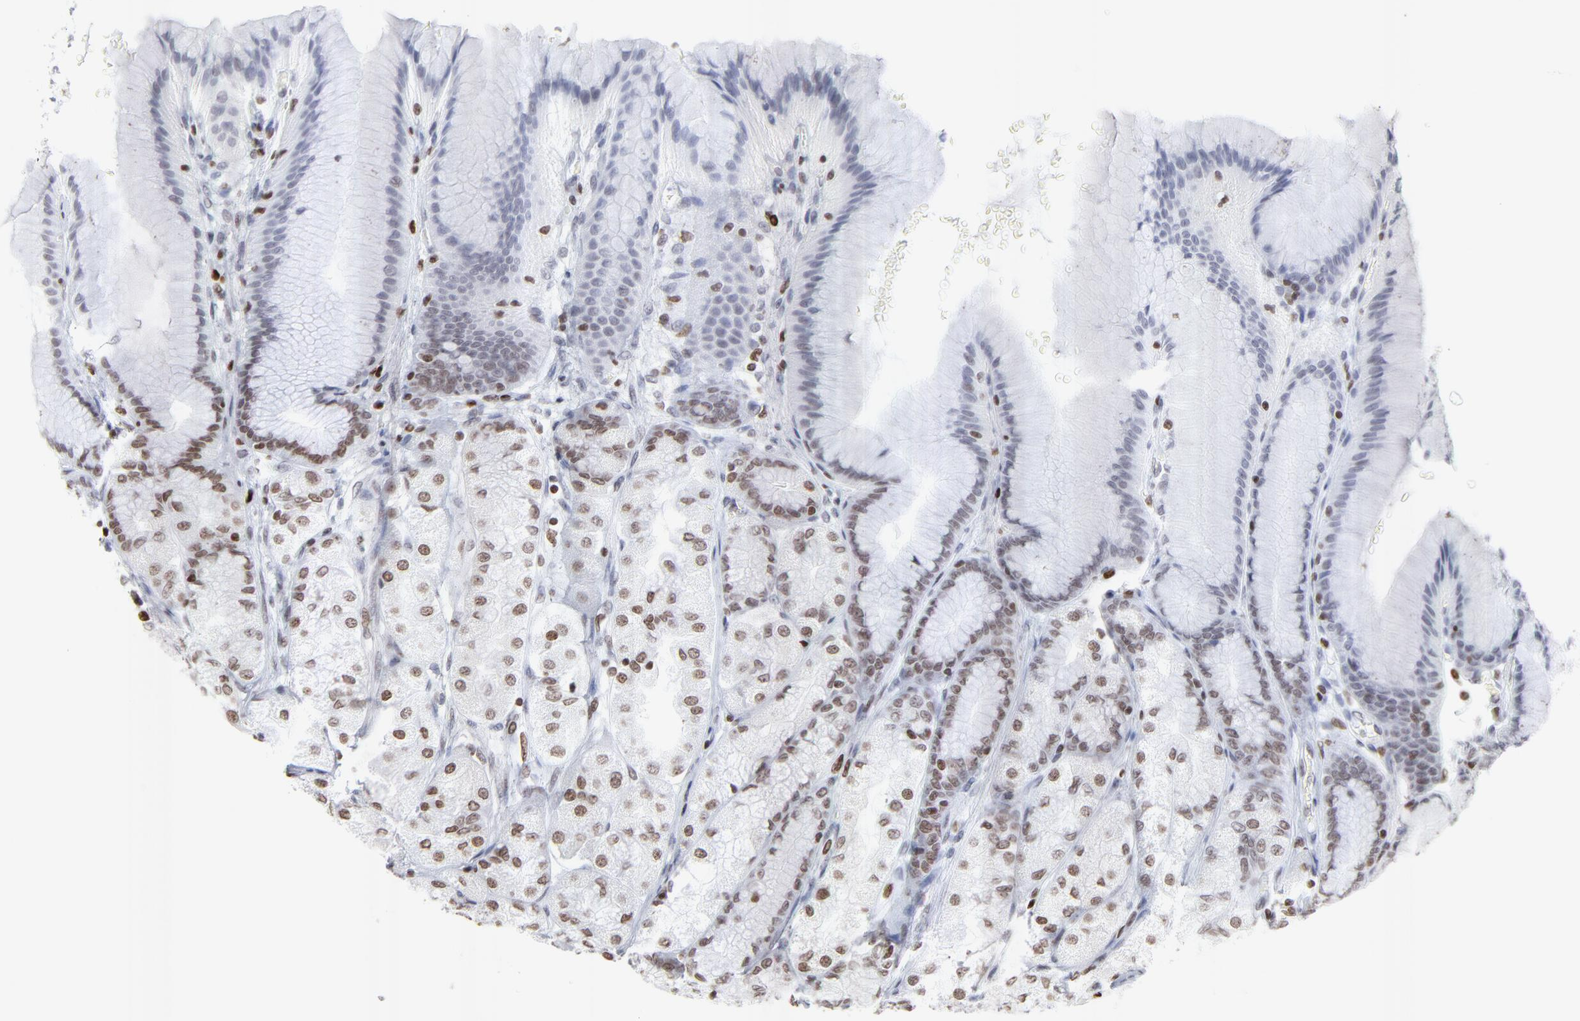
{"staining": {"intensity": "weak", "quantity": "25%-75%", "location": "nuclear"}, "tissue": "stomach", "cell_type": "Glandular cells", "image_type": "normal", "snomed": [{"axis": "morphology", "description": "Normal tissue, NOS"}, {"axis": "morphology", "description": "Adenocarcinoma, NOS"}, {"axis": "topography", "description": "Stomach"}, {"axis": "topography", "description": "Stomach, lower"}], "caption": "IHC photomicrograph of benign stomach: stomach stained using immunohistochemistry (IHC) displays low levels of weak protein expression localized specifically in the nuclear of glandular cells, appearing as a nuclear brown color.", "gene": "PARP1", "patient": {"sex": "female", "age": 65}}